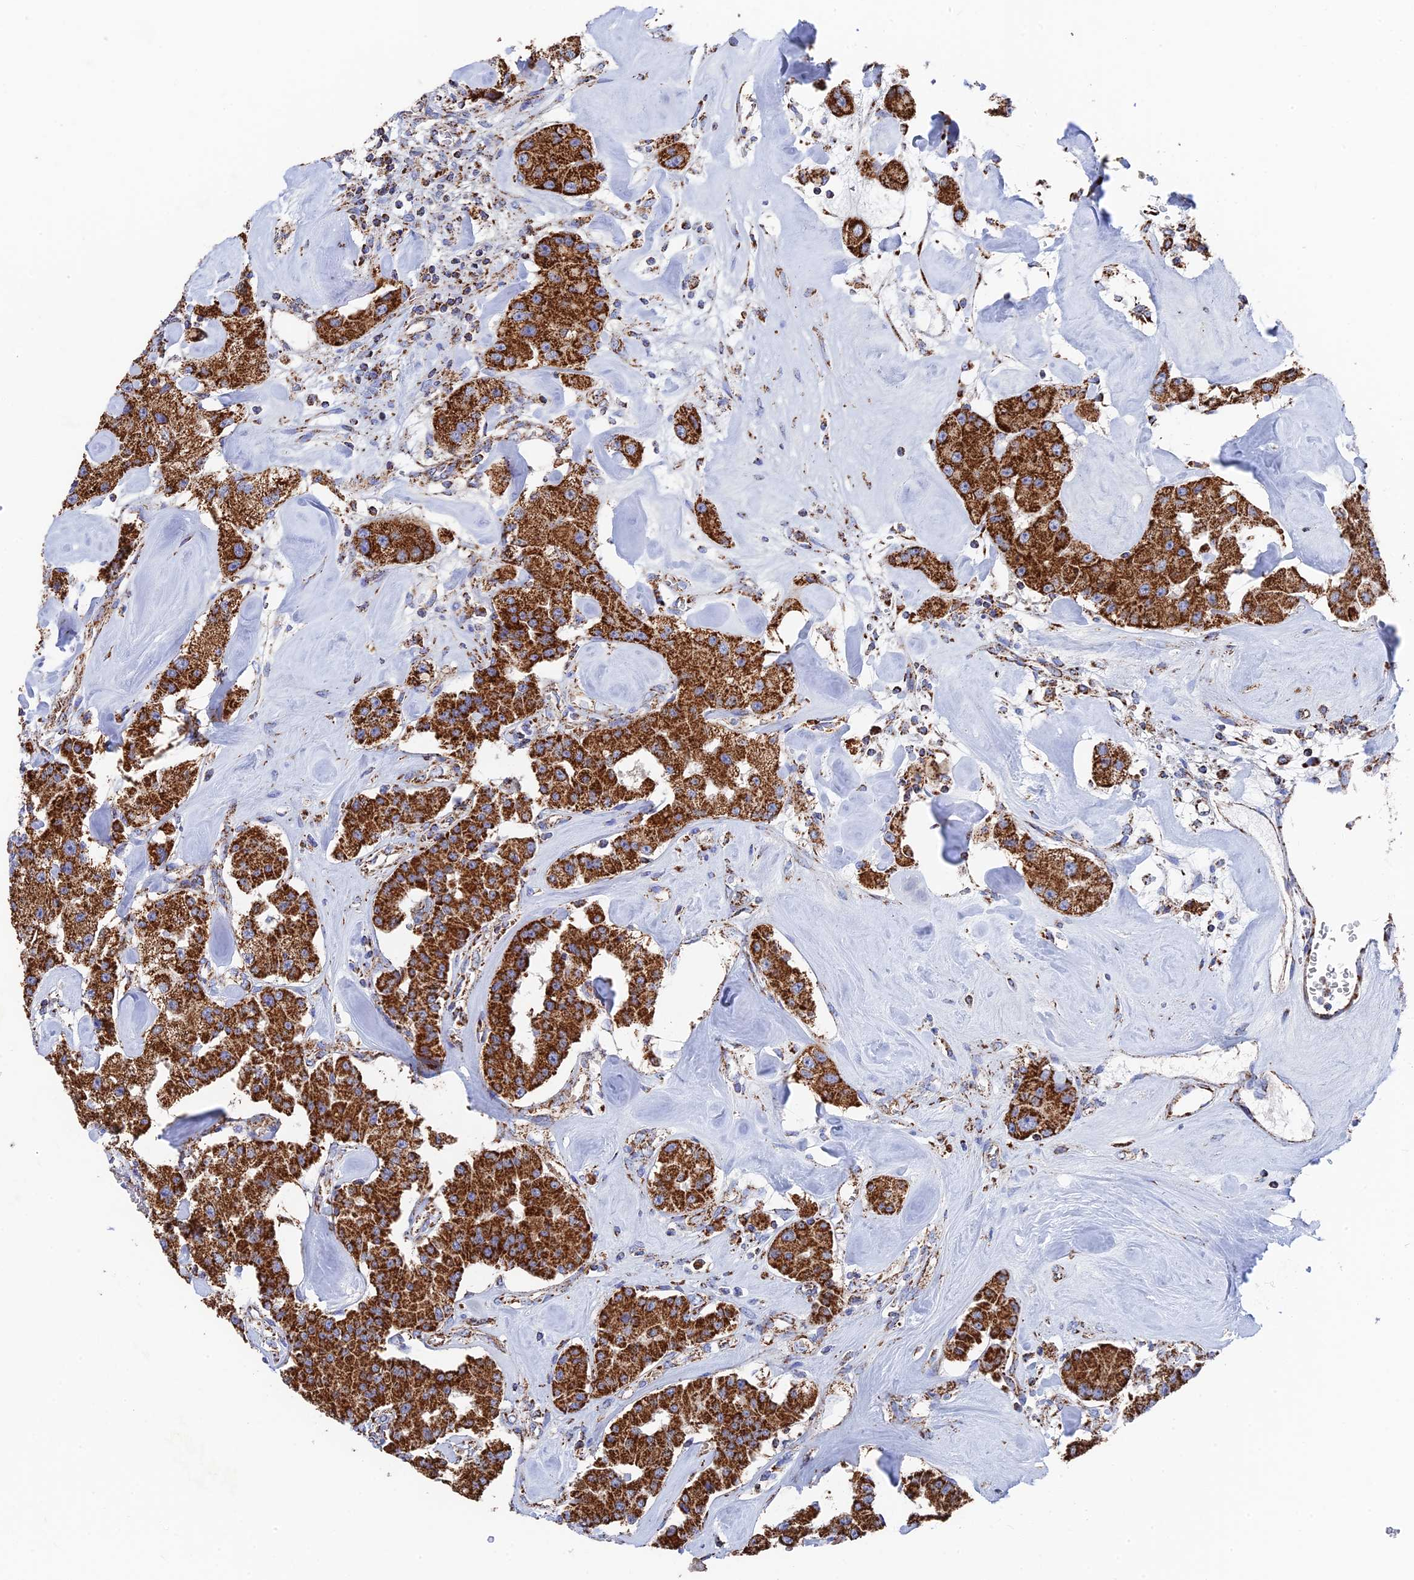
{"staining": {"intensity": "strong", "quantity": ">75%", "location": "cytoplasmic/membranous"}, "tissue": "carcinoid", "cell_type": "Tumor cells", "image_type": "cancer", "snomed": [{"axis": "morphology", "description": "Carcinoid, malignant, NOS"}, {"axis": "topography", "description": "Pancreas"}], "caption": "A high-resolution micrograph shows immunohistochemistry (IHC) staining of malignant carcinoid, which exhibits strong cytoplasmic/membranous expression in about >75% of tumor cells. (DAB IHC with brightfield microscopy, high magnification).", "gene": "HAUS8", "patient": {"sex": "male", "age": 41}}